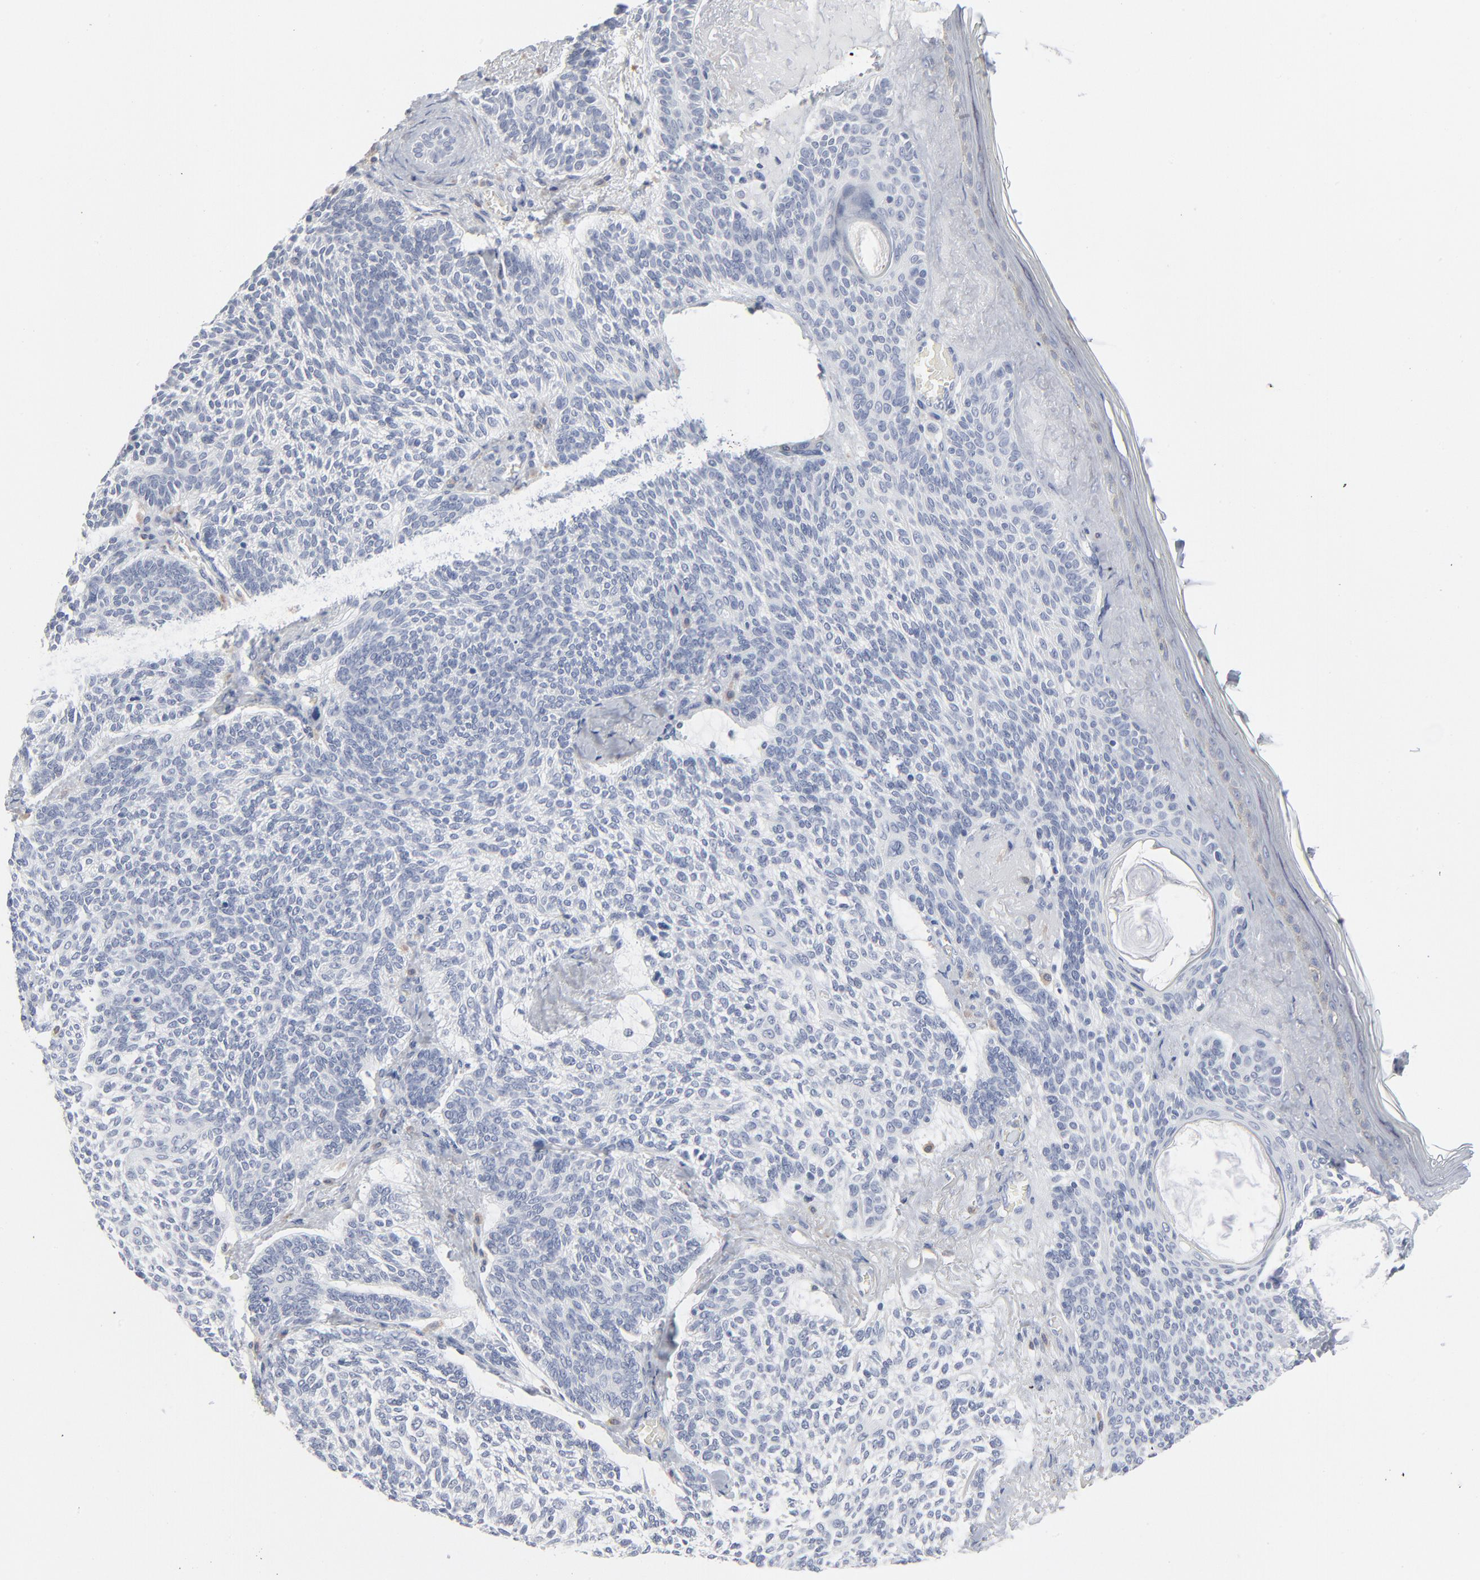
{"staining": {"intensity": "negative", "quantity": "none", "location": "none"}, "tissue": "skin cancer", "cell_type": "Tumor cells", "image_type": "cancer", "snomed": [{"axis": "morphology", "description": "Normal tissue, NOS"}, {"axis": "morphology", "description": "Basal cell carcinoma"}, {"axis": "topography", "description": "Skin"}], "caption": "Immunohistochemistry histopathology image of neoplastic tissue: skin cancer (basal cell carcinoma) stained with DAB (3,3'-diaminobenzidine) shows no significant protein expression in tumor cells.", "gene": "PAGE1", "patient": {"sex": "female", "age": 70}}